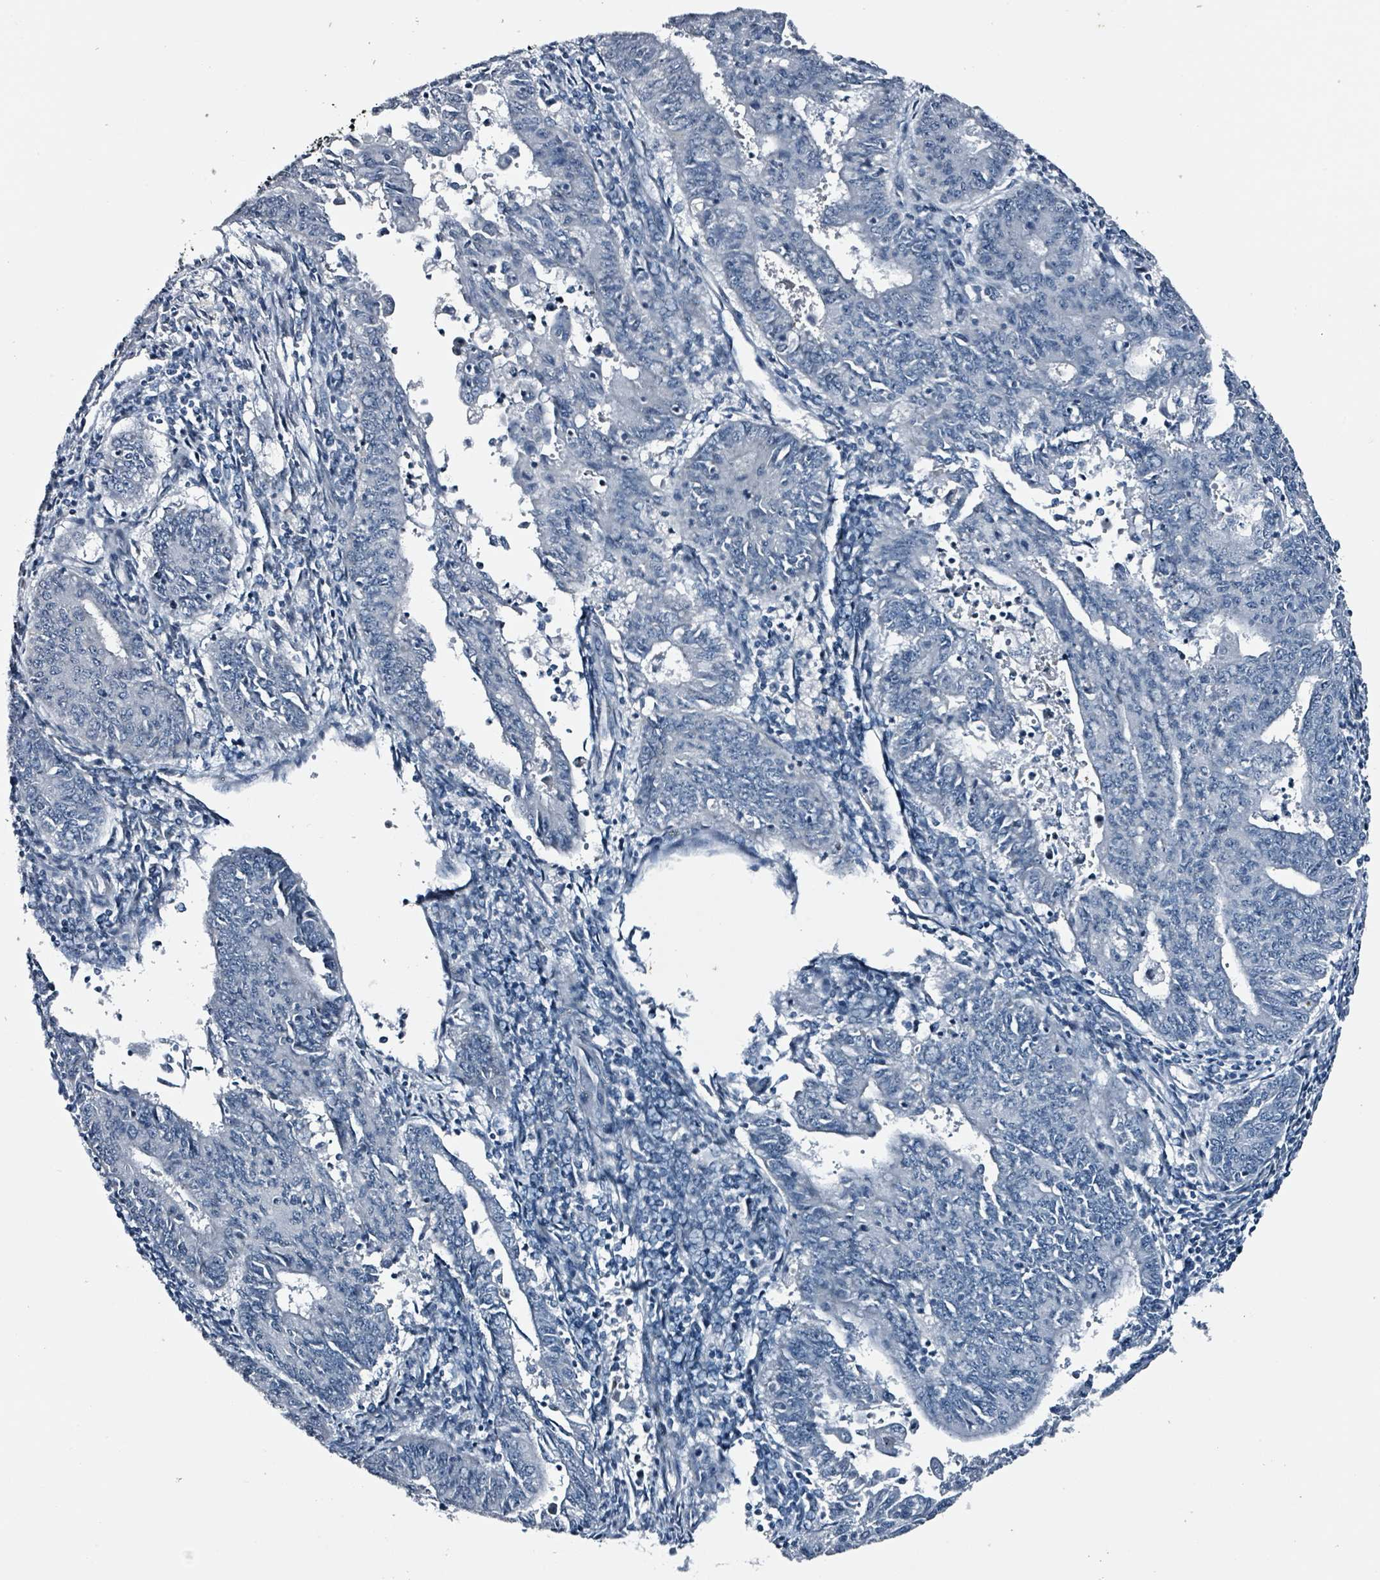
{"staining": {"intensity": "negative", "quantity": "none", "location": "none"}, "tissue": "endometrial cancer", "cell_type": "Tumor cells", "image_type": "cancer", "snomed": [{"axis": "morphology", "description": "Adenocarcinoma, NOS"}, {"axis": "topography", "description": "Endometrium"}], "caption": "Tumor cells are negative for protein expression in human endometrial cancer (adenocarcinoma).", "gene": "CA9", "patient": {"sex": "female", "age": 59}}